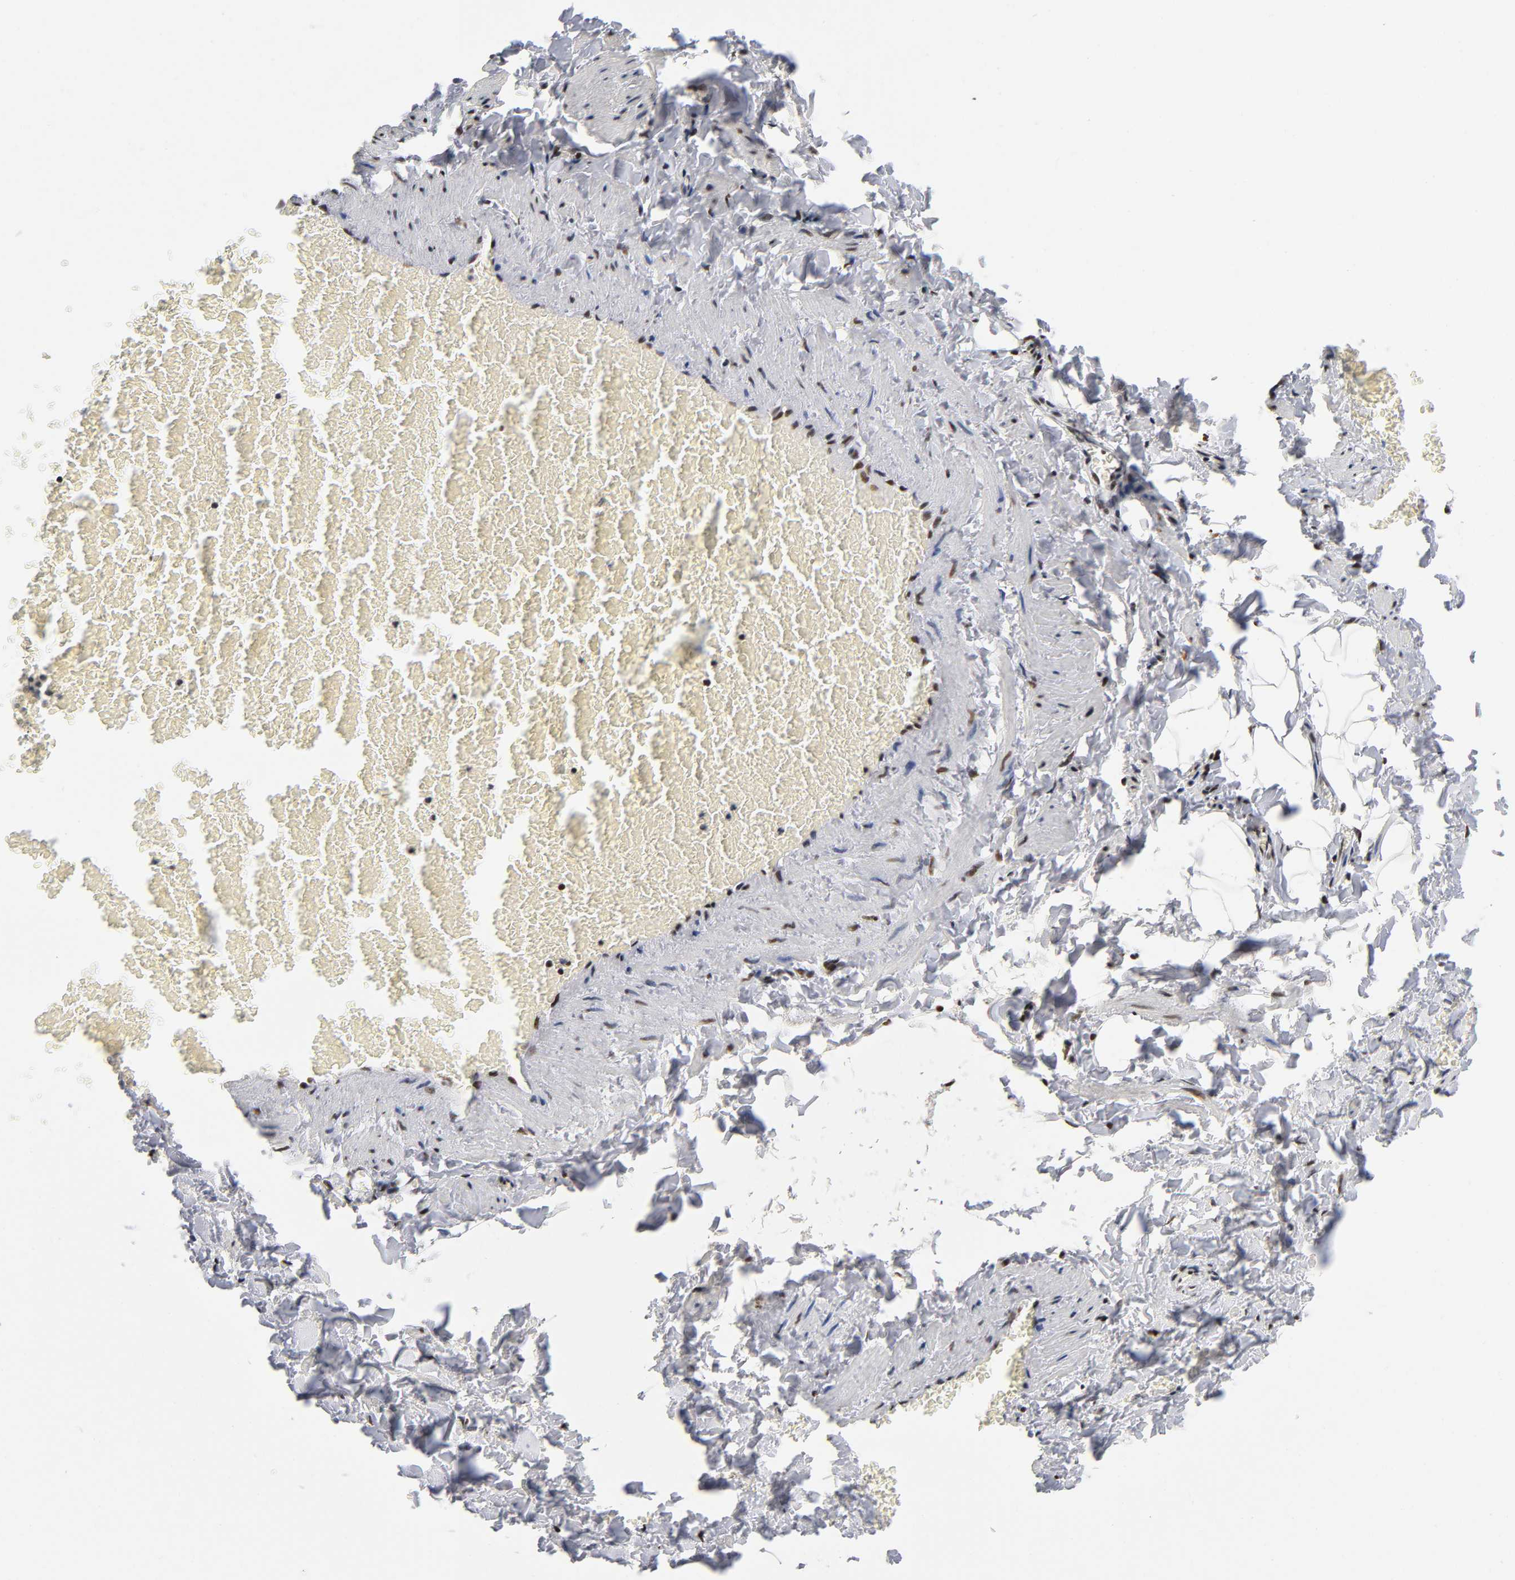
{"staining": {"intensity": "moderate", "quantity": ">75%", "location": "nuclear"}, "tissue": "soft tissue", "cell_type": "Fibroblasts", "image_type": "normal", "snomed": [{"axis": "morphology", "description": "Normal tissue, NOS"}, {"axis": "topography", "description": "Vascular tissue"}], "caption": "Immunohistochemical staining of unremarkable soft tissue exhibits >75% levels of moderate nuclear protein staining in approximately >75% of fibroblasts.", "gene": "UBTF", "patient": {"sex": "male", "age": 41}}